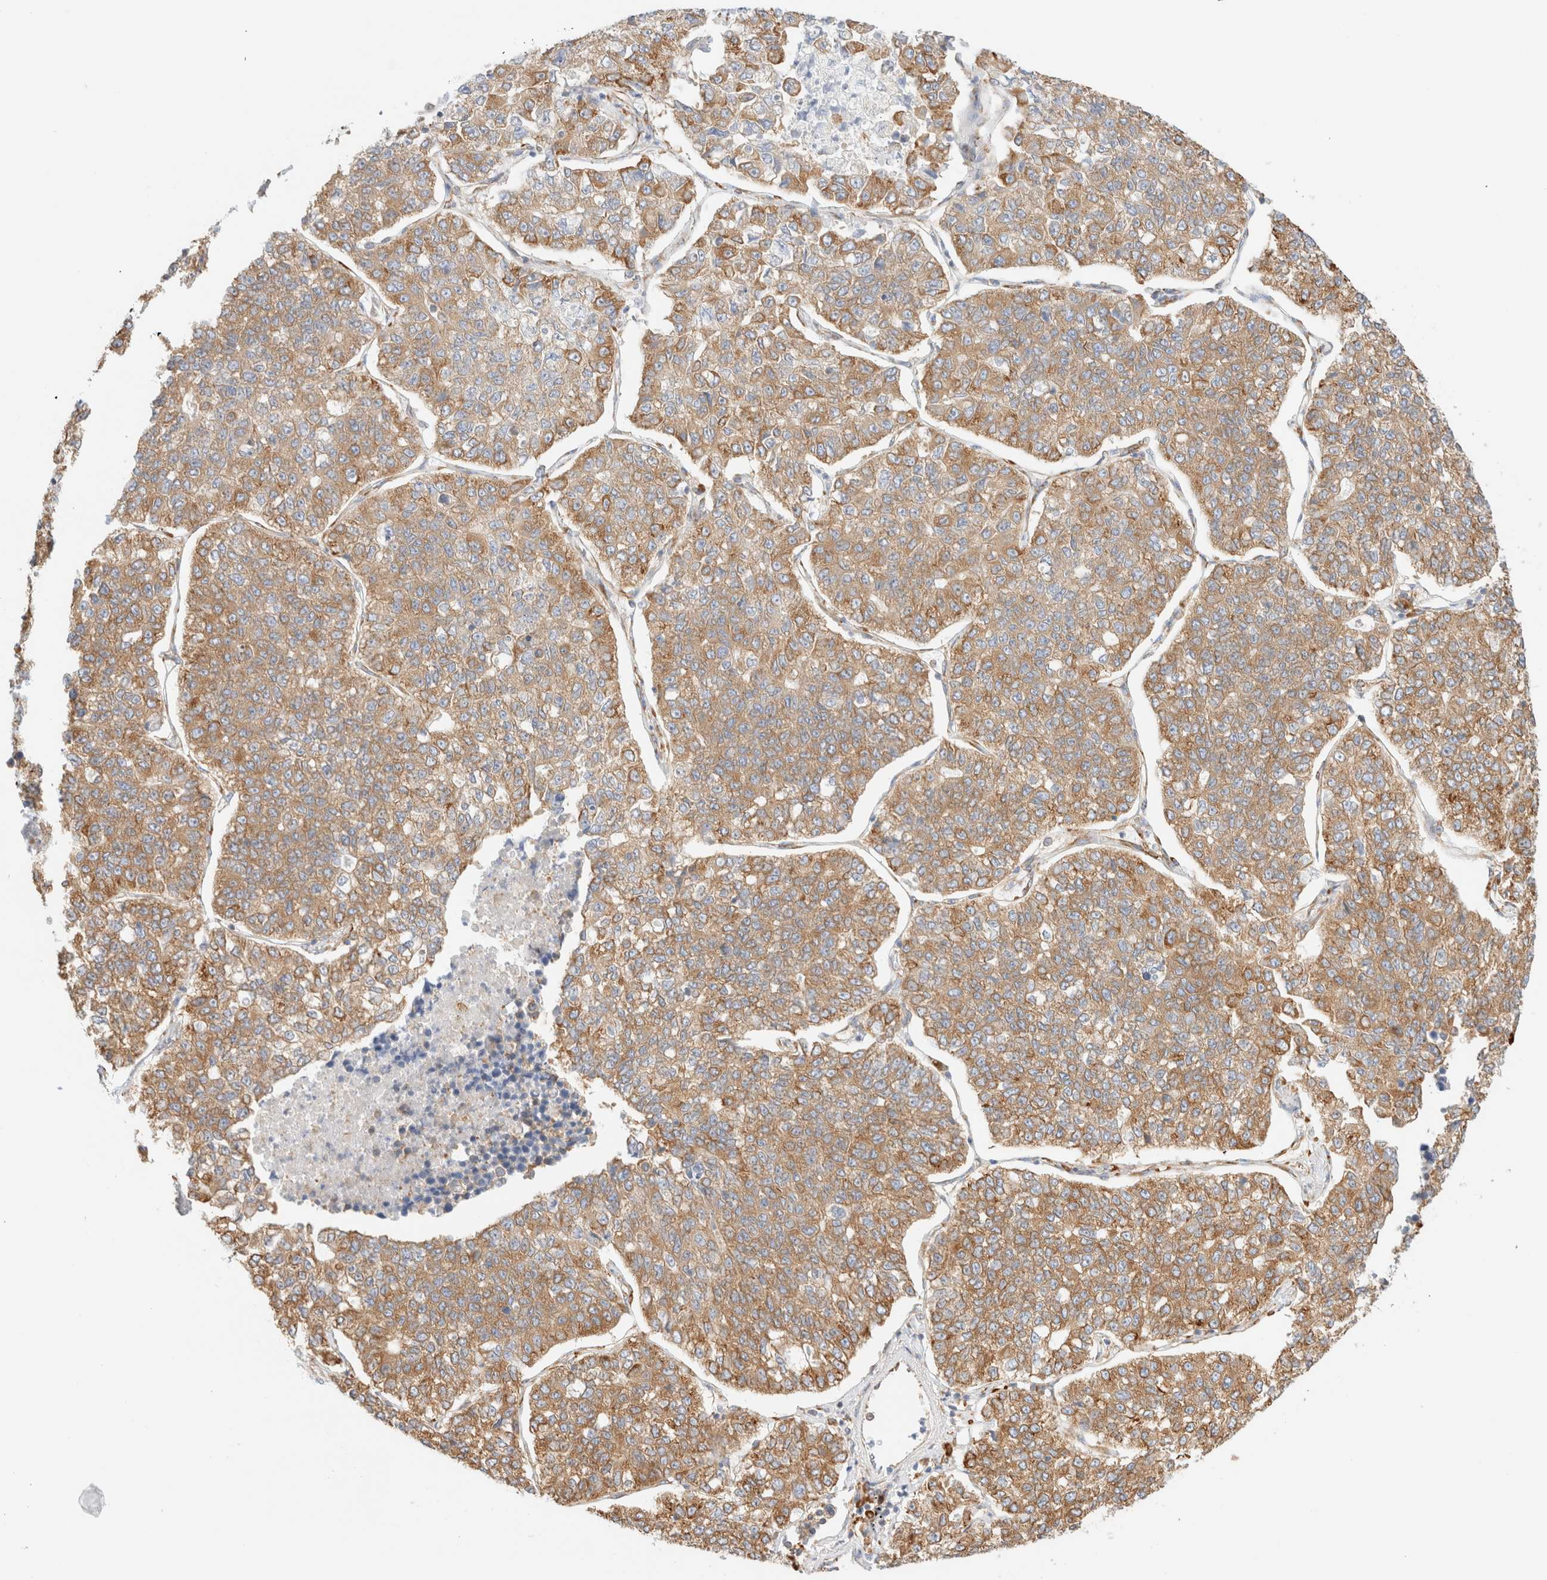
{"staining": {"intensity": "moderate", "quantity": ">75%", "location": "cytoplasmic/membranous"}, "tissue": "lung cancer", "cell_type": "Tumor cells", "image_type": "cancer", "snomed": [{"axis": "morphology", "description": "Adenocarcinoma, NOS"}, {"axis": "topography", "description": "Lung"}], "caption": "Moderate cytoplasmic/membranous expression for a protein is appreciated in about >75% of tumor cells of lung cancer using immunohistochemistry.", "gene": "ZC2HC1A", "patient": {"sex": "male", "age": 49}}